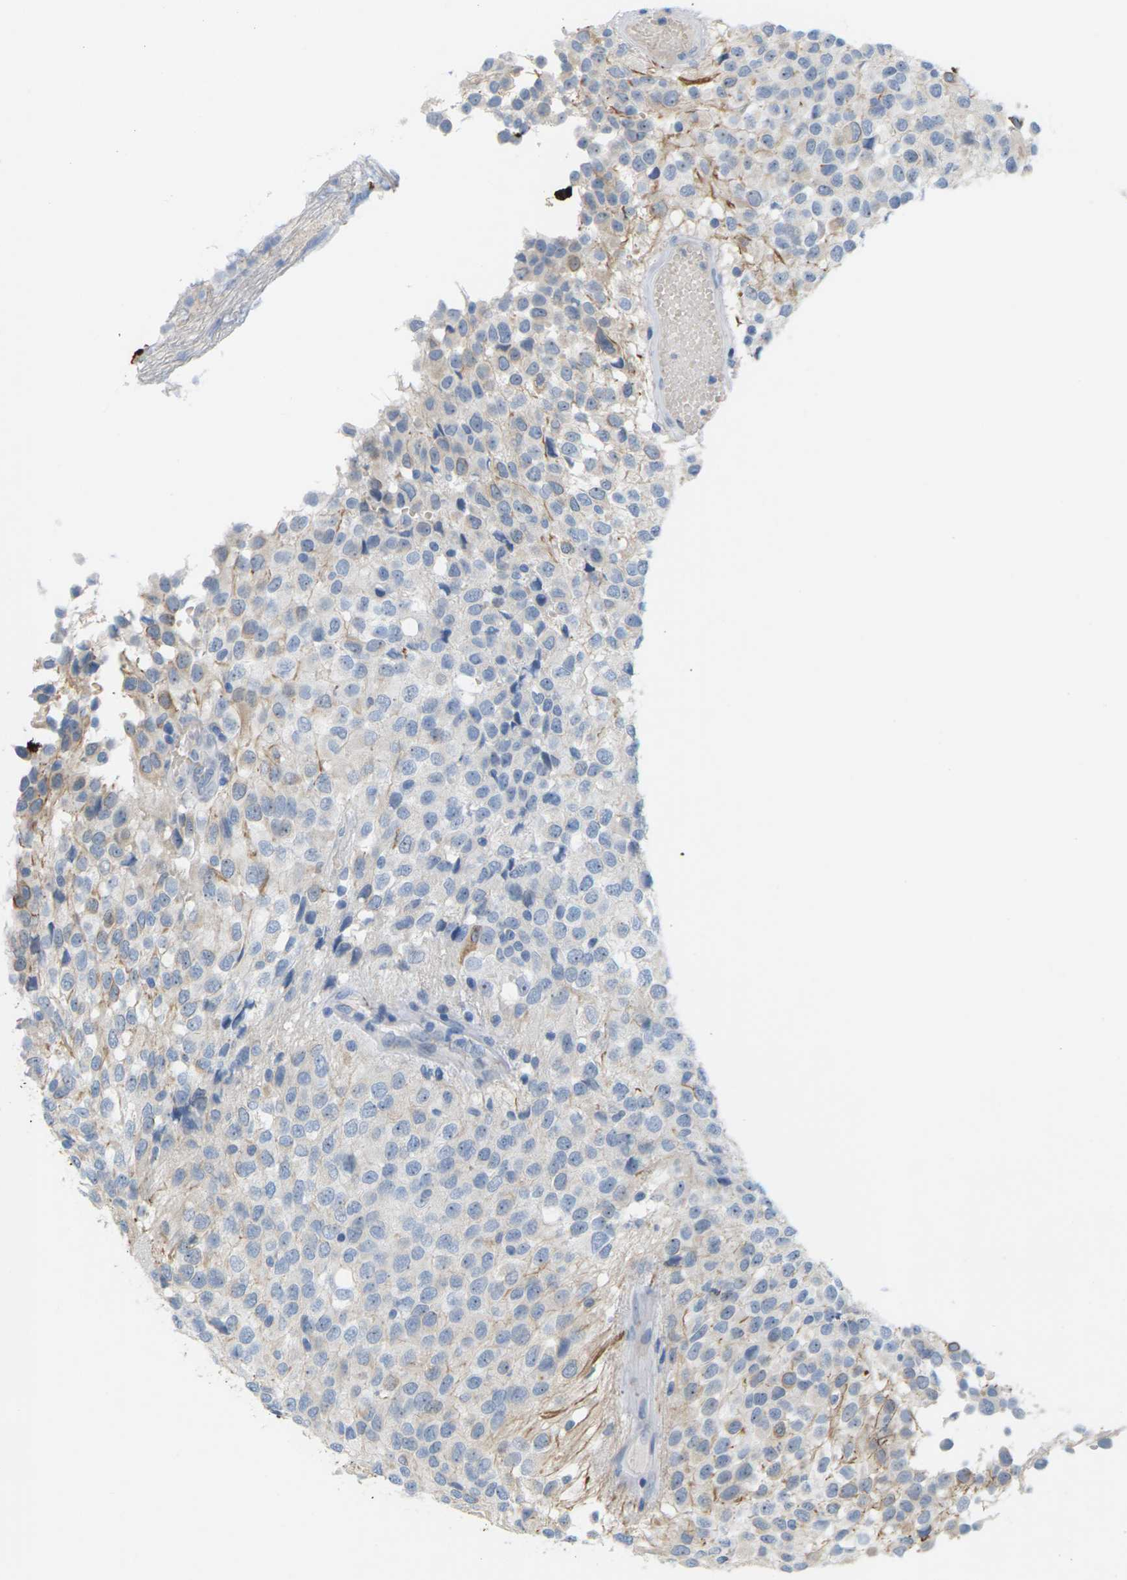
{"staining": {"intensity": "weak", "quantity": "<25%", "location": "cytoplasmic/membranous"}, "tissue": "glioma", "cell_type": "Tumor cells", "image_type": "cancer", "snomed": [{"axis": "morphology", "description": "Glioma, malignant, High grade"}, {"axis": "topography", "description": "Brain"}], "caption": "High power microscopy micrograph of an IHC photomicrograph of malignant high-grade glioma, revealing no significant staining in tumor cells.", "gene": "CLDN3", "patient": {"sex": "male", "age": 32}}